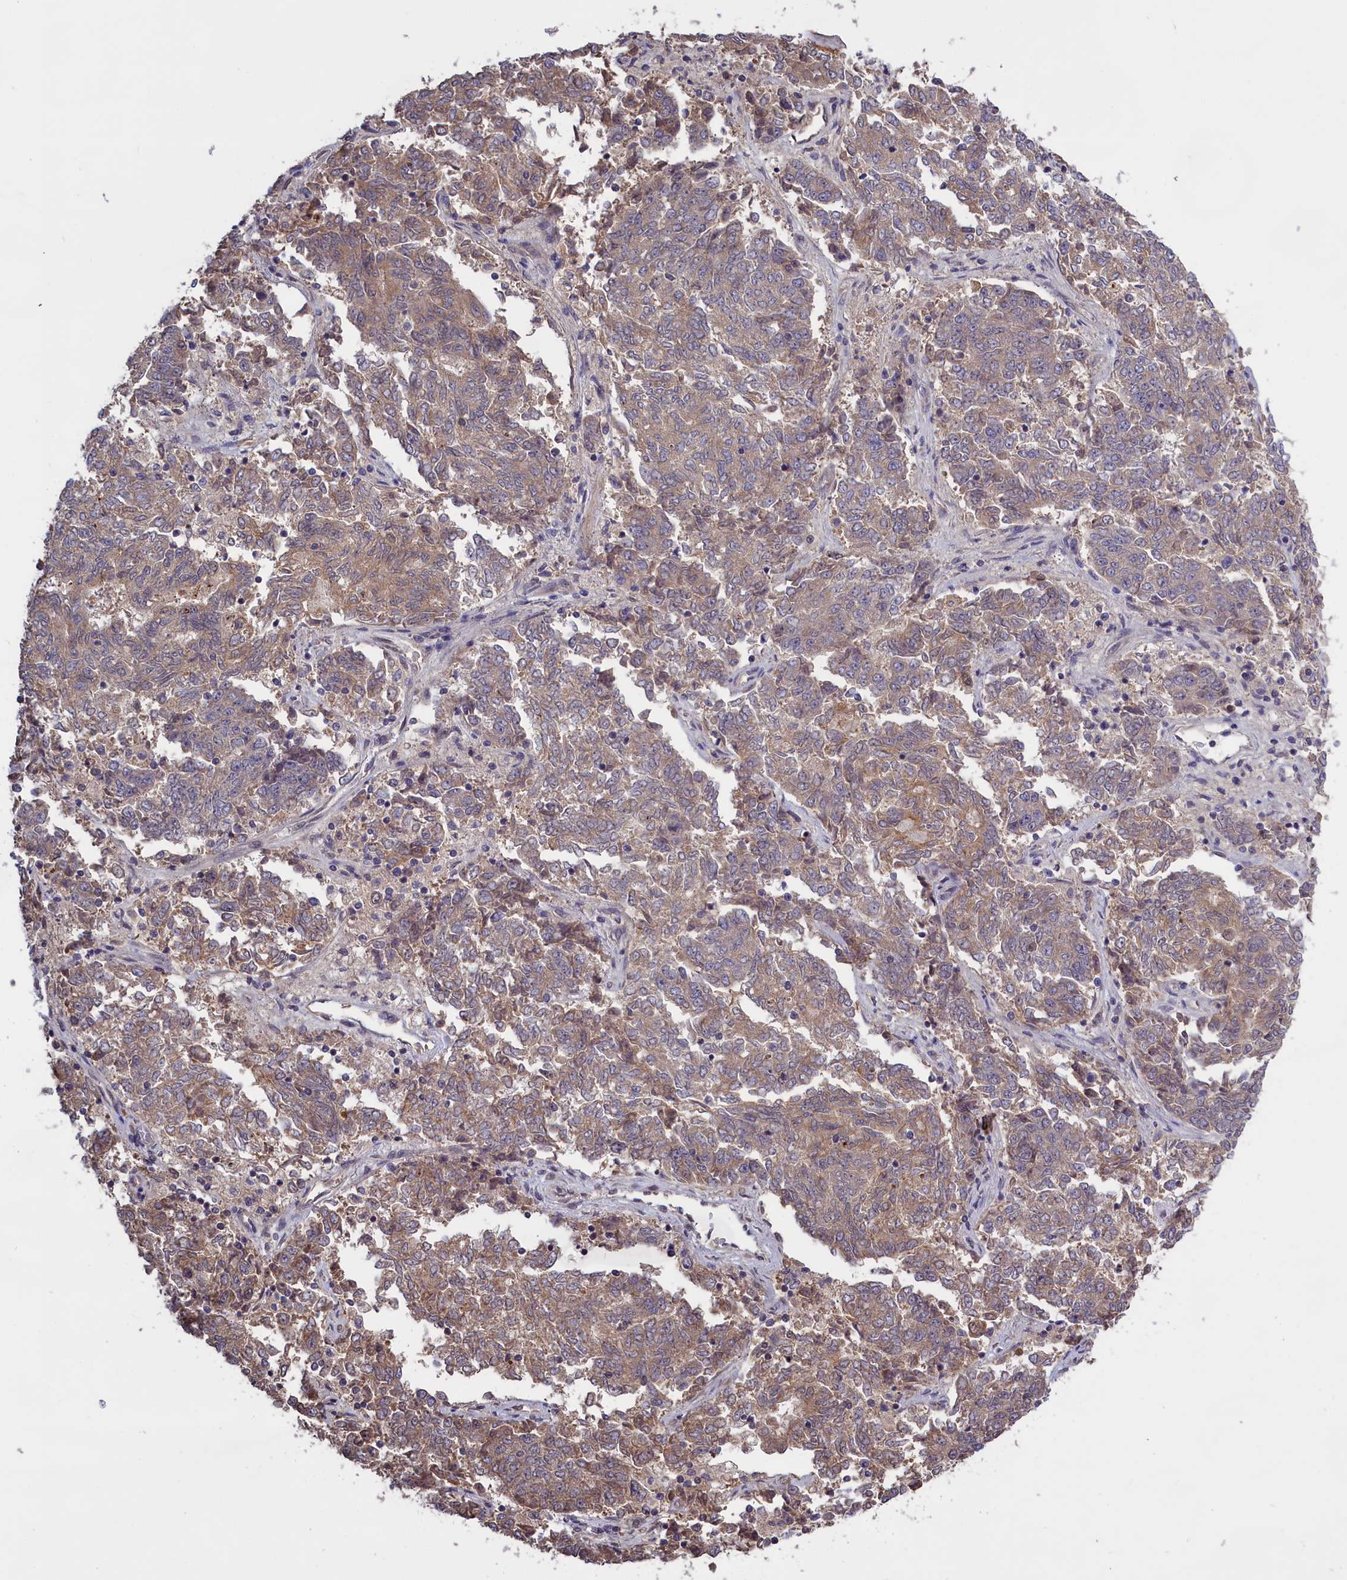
{"staining": {"intensity": "weak", "quantity": "25%-75%", "location": "cytoplasmic/membranous"}, "tissue": "endometrial cancer", "cell_type": "Tumor cells", "image_type": "cancer", "snomed": [{"axis": "morphology", "description": "Adenocarcinoma, NOS"}, {"axis": "topography", "description": "Endometrium"}], "caption": "Tumor cells display low levels of weak cytoplasmic/membranous positivity in approximately 25%-75% of cells in endometrial cancer.", "gene": "DENND1B", "patient": {"sex": "female", "age": 80}}